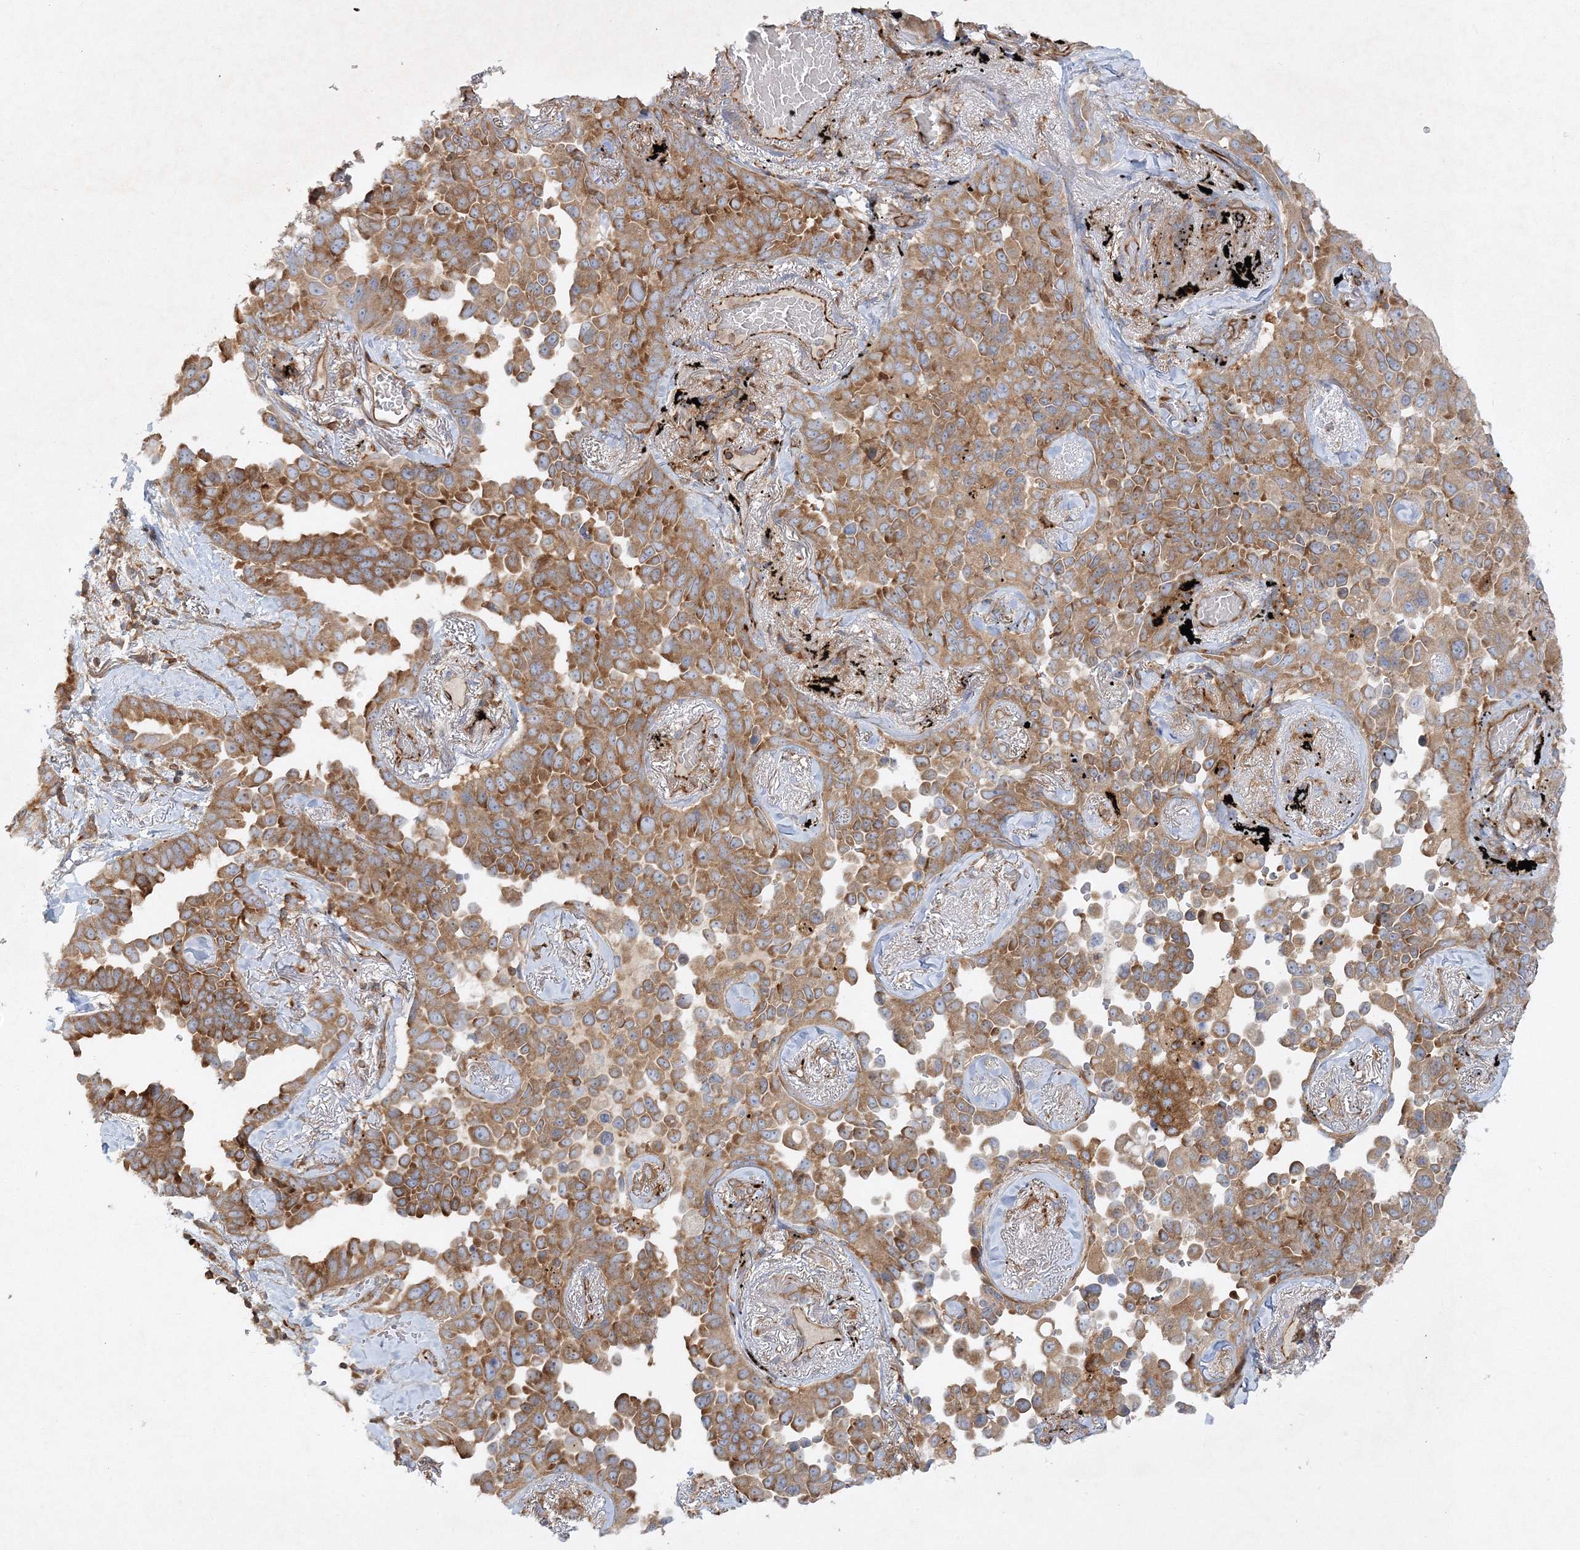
{"staining": {"intensity": "moderate", "quantity": ">75%", "location": "cytoplasmic/membranous"}, "tissue": "lung cancer", "cell_type": "Tumor cells", "image_type": "cancer", "snomed": [{"axis": "morphology", "description": "Adenocarcinoma, NOS"}, {"axis": "topography", "description": "Lung"}], "caption": "Immunohistochemistry (IHC) staining of adenocarcinoma (lung), which shows medium levels of moderate cytoplasmic/membranous positivity in about >75% of tumor cells indicating moderate cytoplasmic/membranous protein staining. The staining was performed using DAB (brown) for protein detection and nuclei were counterstained in hematoxylin (blue).", "gene": "WDR37", "patient": {"sex": "female", "age": 67}}